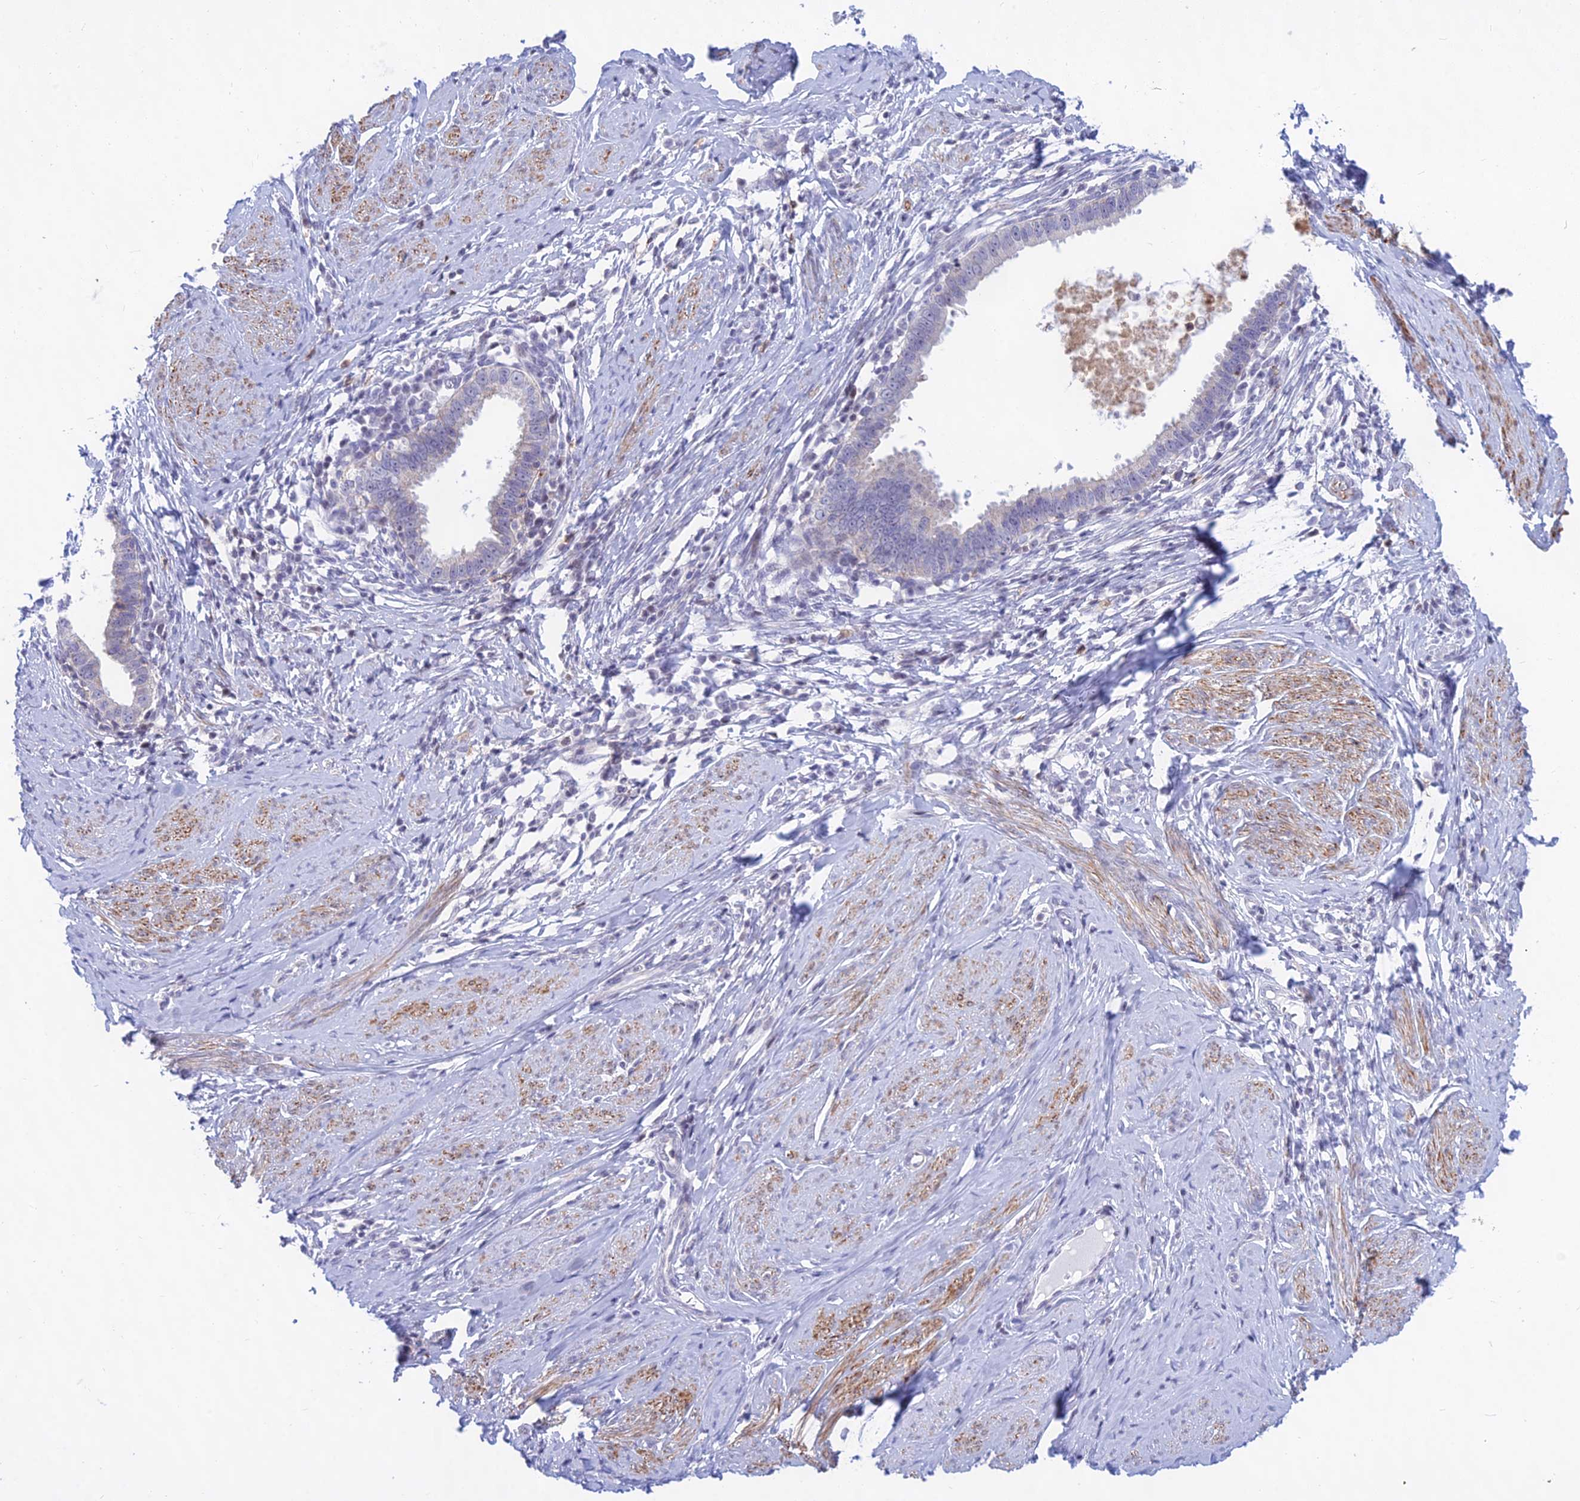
{"staining": {"intensity": "weak", "quantity": "<25%", "location": "cytoplasmic/membranous"}, "tissue": "cervical cancer", "cell_type": "Tumor cells", "image_type": "cancer", "snomed": [{"axis": "morphology", "description": "Adenocarcinoma, NOS"}, {"axis": "topography", "description": "Cervix"}], "caption": "Histopathology image shows no protein positivity in tumor cells of adenocarcinoma (cervical) tissue.", "gene": "KRR1", "patient": {"sex": "female", "age": 36}}